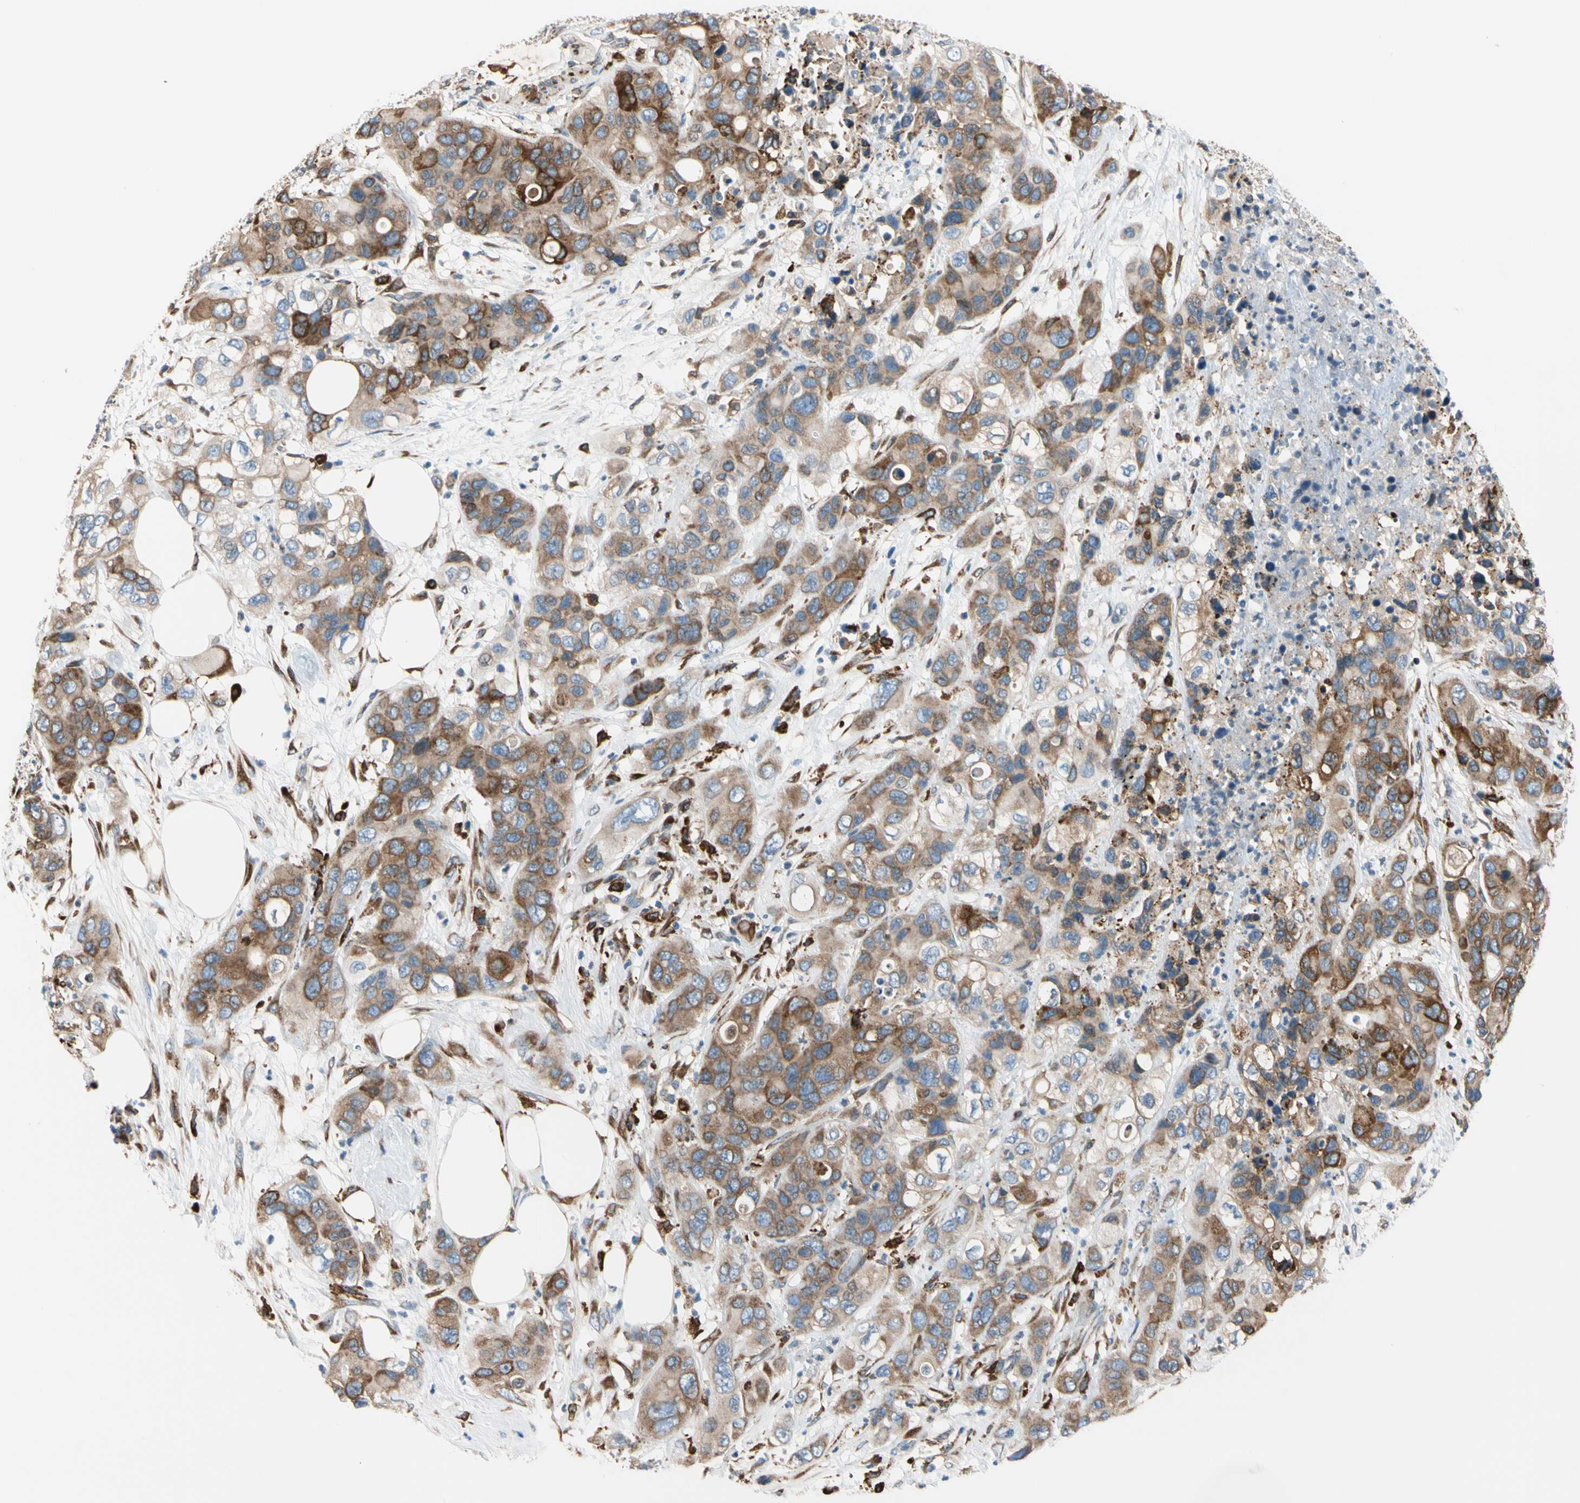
{"staining": {"intensity": "moderate", "quantity": ">75%", "location": "cytoplasmic/membranous"}, "tissue": "pancreatic cancer", "cell_type": "Tumor cells", "image_type": "cancer", "snomed": [{"axis": "morphology", "description": "Adenocarcinoma, NOS"}, {"axis": "topography", "description": "Pancreas"}], "caption": "IHC of pancreatic cancer shows medium levels of moderate cytoplasmic/membranous expression in about >75% of tumor cells.", "gene": "LRPAP1", "patient": {"sex": "female", "age": 71}}